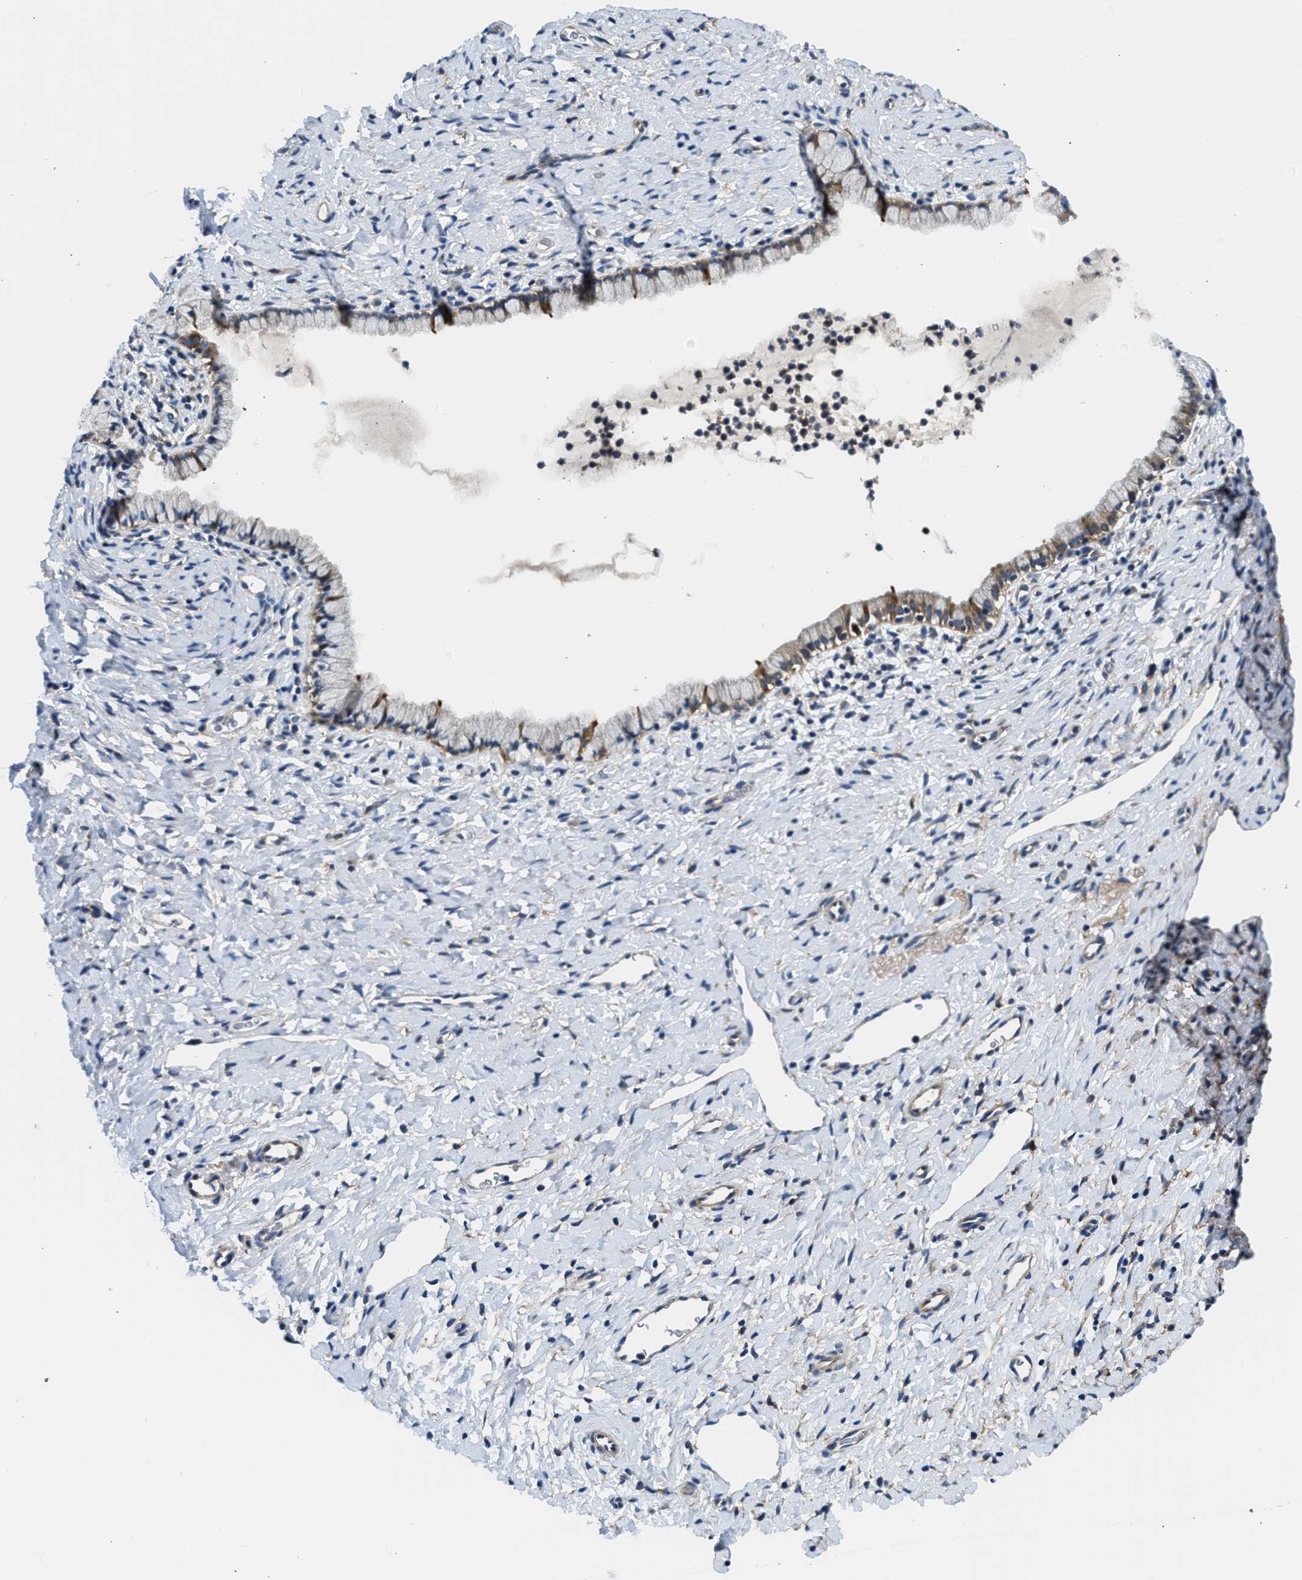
{"staining": {"intensity": "moderate", "quantity": "25%-75%", "location": "cytoplasmic/membranous"}, "tissue": "cervix", "cell_type": "Glandular cells", "image_type": "normal", "snomed": [{"axis": "morphology", "description": "Normal tissue, NOS"}, {"axis": "topography", "description": "Cervix"}], "caption": "This histopathology image exhibits IHC staining of benign cervix, with medium moderate cytoplasmic/membranous expression in approximately 25%-75% of glandular cells.", "gene": "LPIN2", "patient": {"sex": "female", "age": 72}}